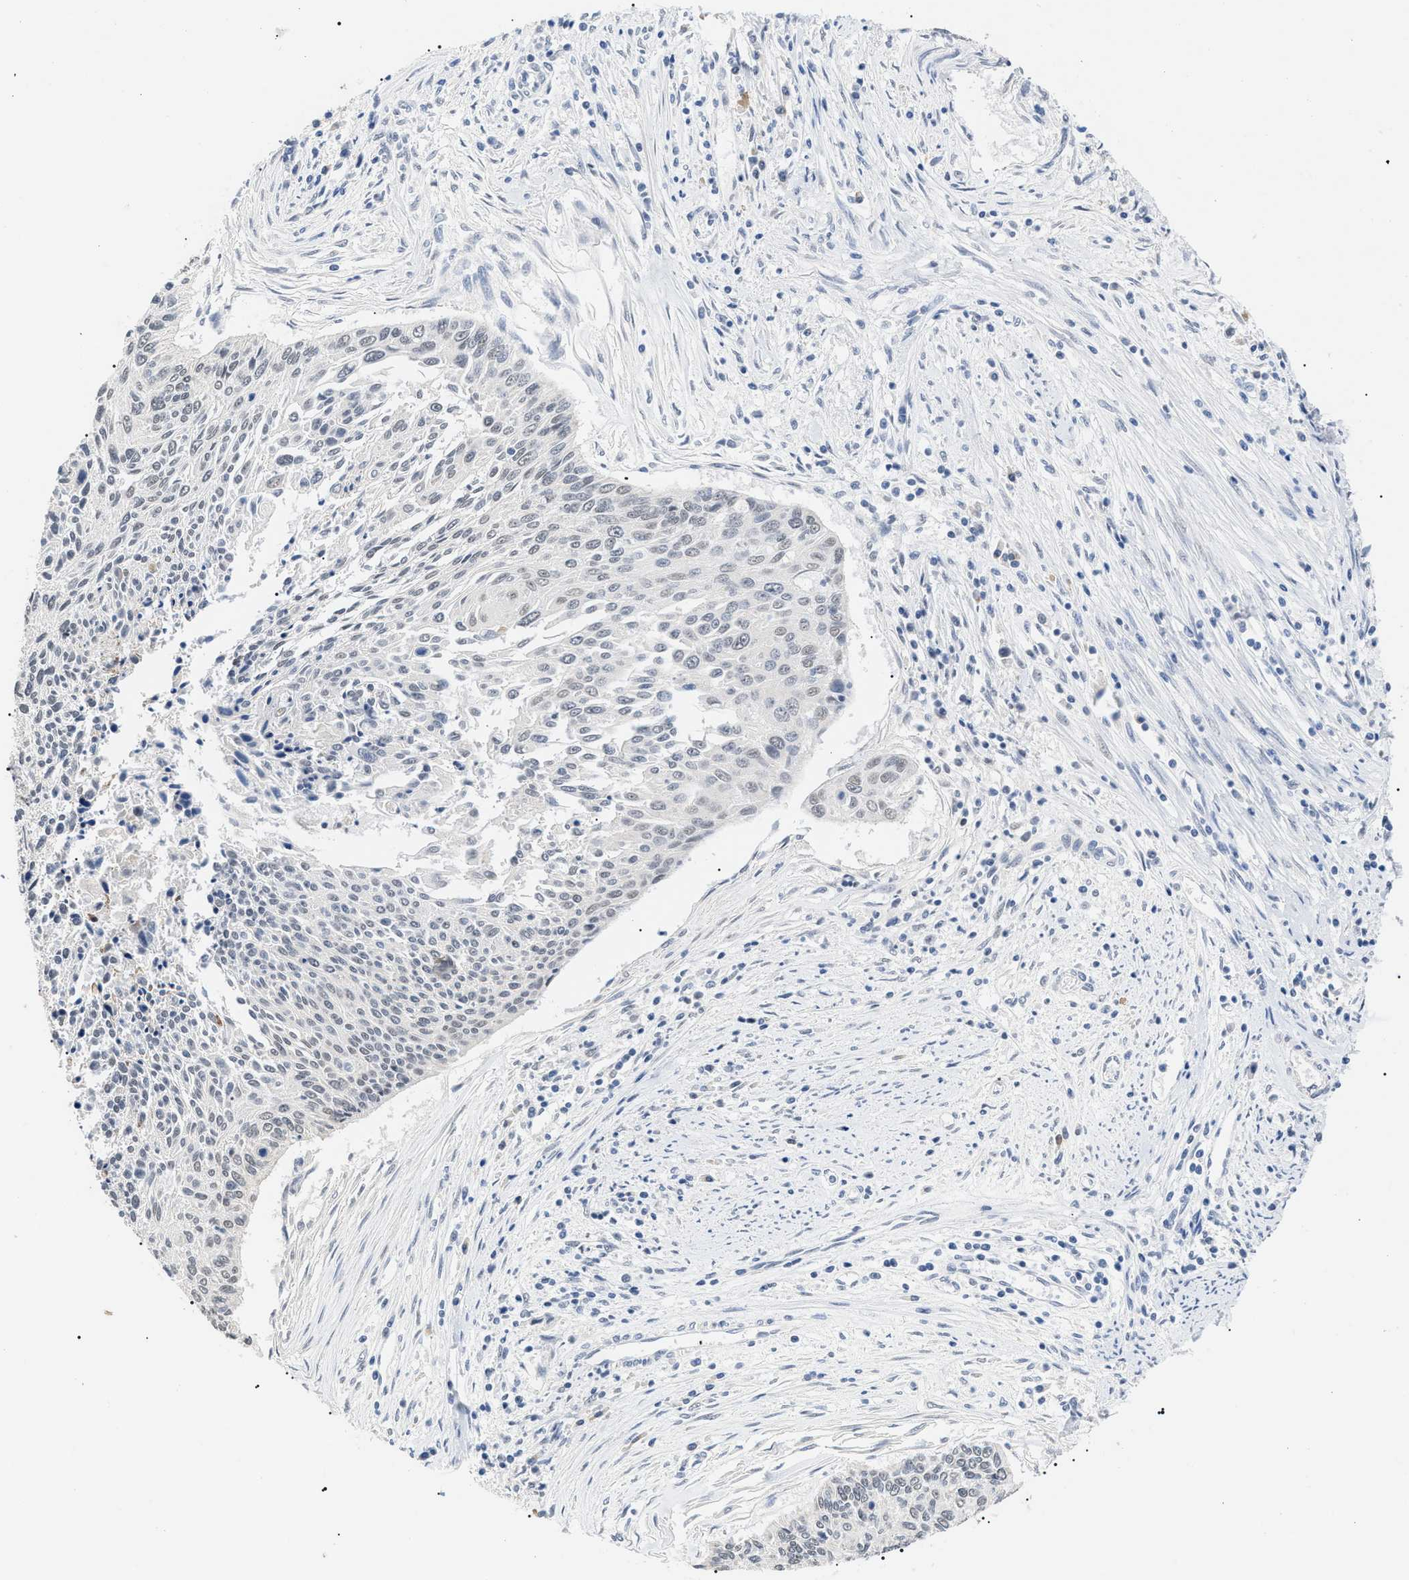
{"staining": {"intensity": "weak", "quantity": "<25%", "location": "cytoplasmic/membranous"}, "tissue": "cervical cancer", "cell_type": "Tumor cells", "image_type": "cancer", "snomed": [{"axis": "morphology", "description": "Squamous cell carcinoma, NOS"}, {"axis": "topography", "description": "Cervix"}], "caption": "Tumor cells show no significant protein positivity in squamous cell carcinoma (cervical).", "gene": "PRRT2", "patient": {"sex": "female", "age": 55}}